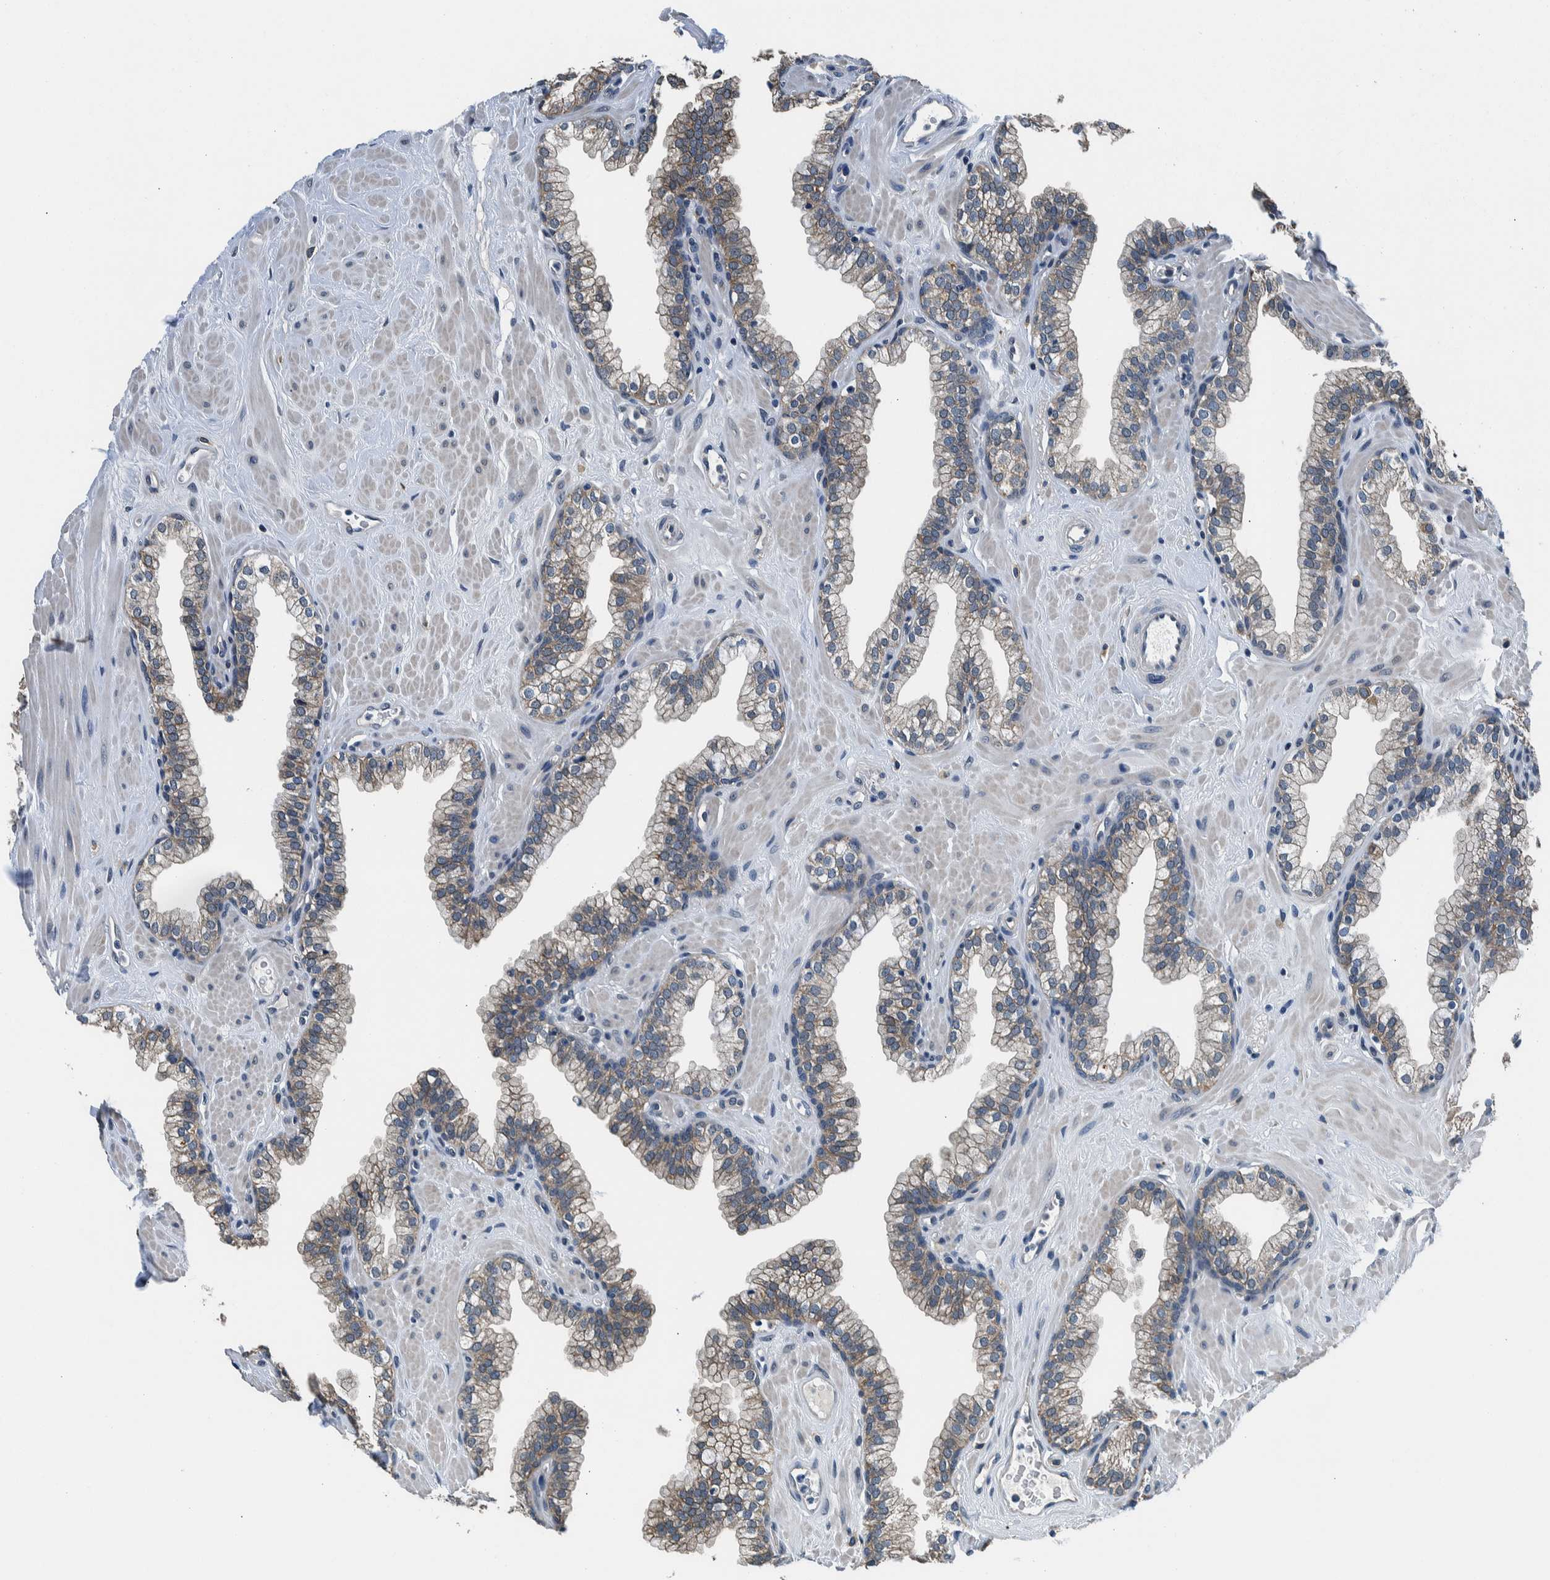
{"staining": {"intensity": "weak", "quantity": "<25%", "location": "cytoplasmic/membranous"}, "tissue": "prostate", "cell_type": "Glandular cells", "image_type": "normal", "snomed": [{"axis": "morphology", "description": "Normal tissue, NOS"}, {"axis": "morphology", "description": "Urothelial carcinoma, Low grade"}, {"axis": "topography", "description": "Urinary bladder"}, {"axis": "topography", "description": "Prostate"}], "caption": "This image is of benign prostate stained with immunohistochemistry to label a protein in brown with the nuclei are counter-stained blue. There is no expression in glandular cells.", "gene": "NIBAN2", "patient": {"sex": "male", "age": 60}}